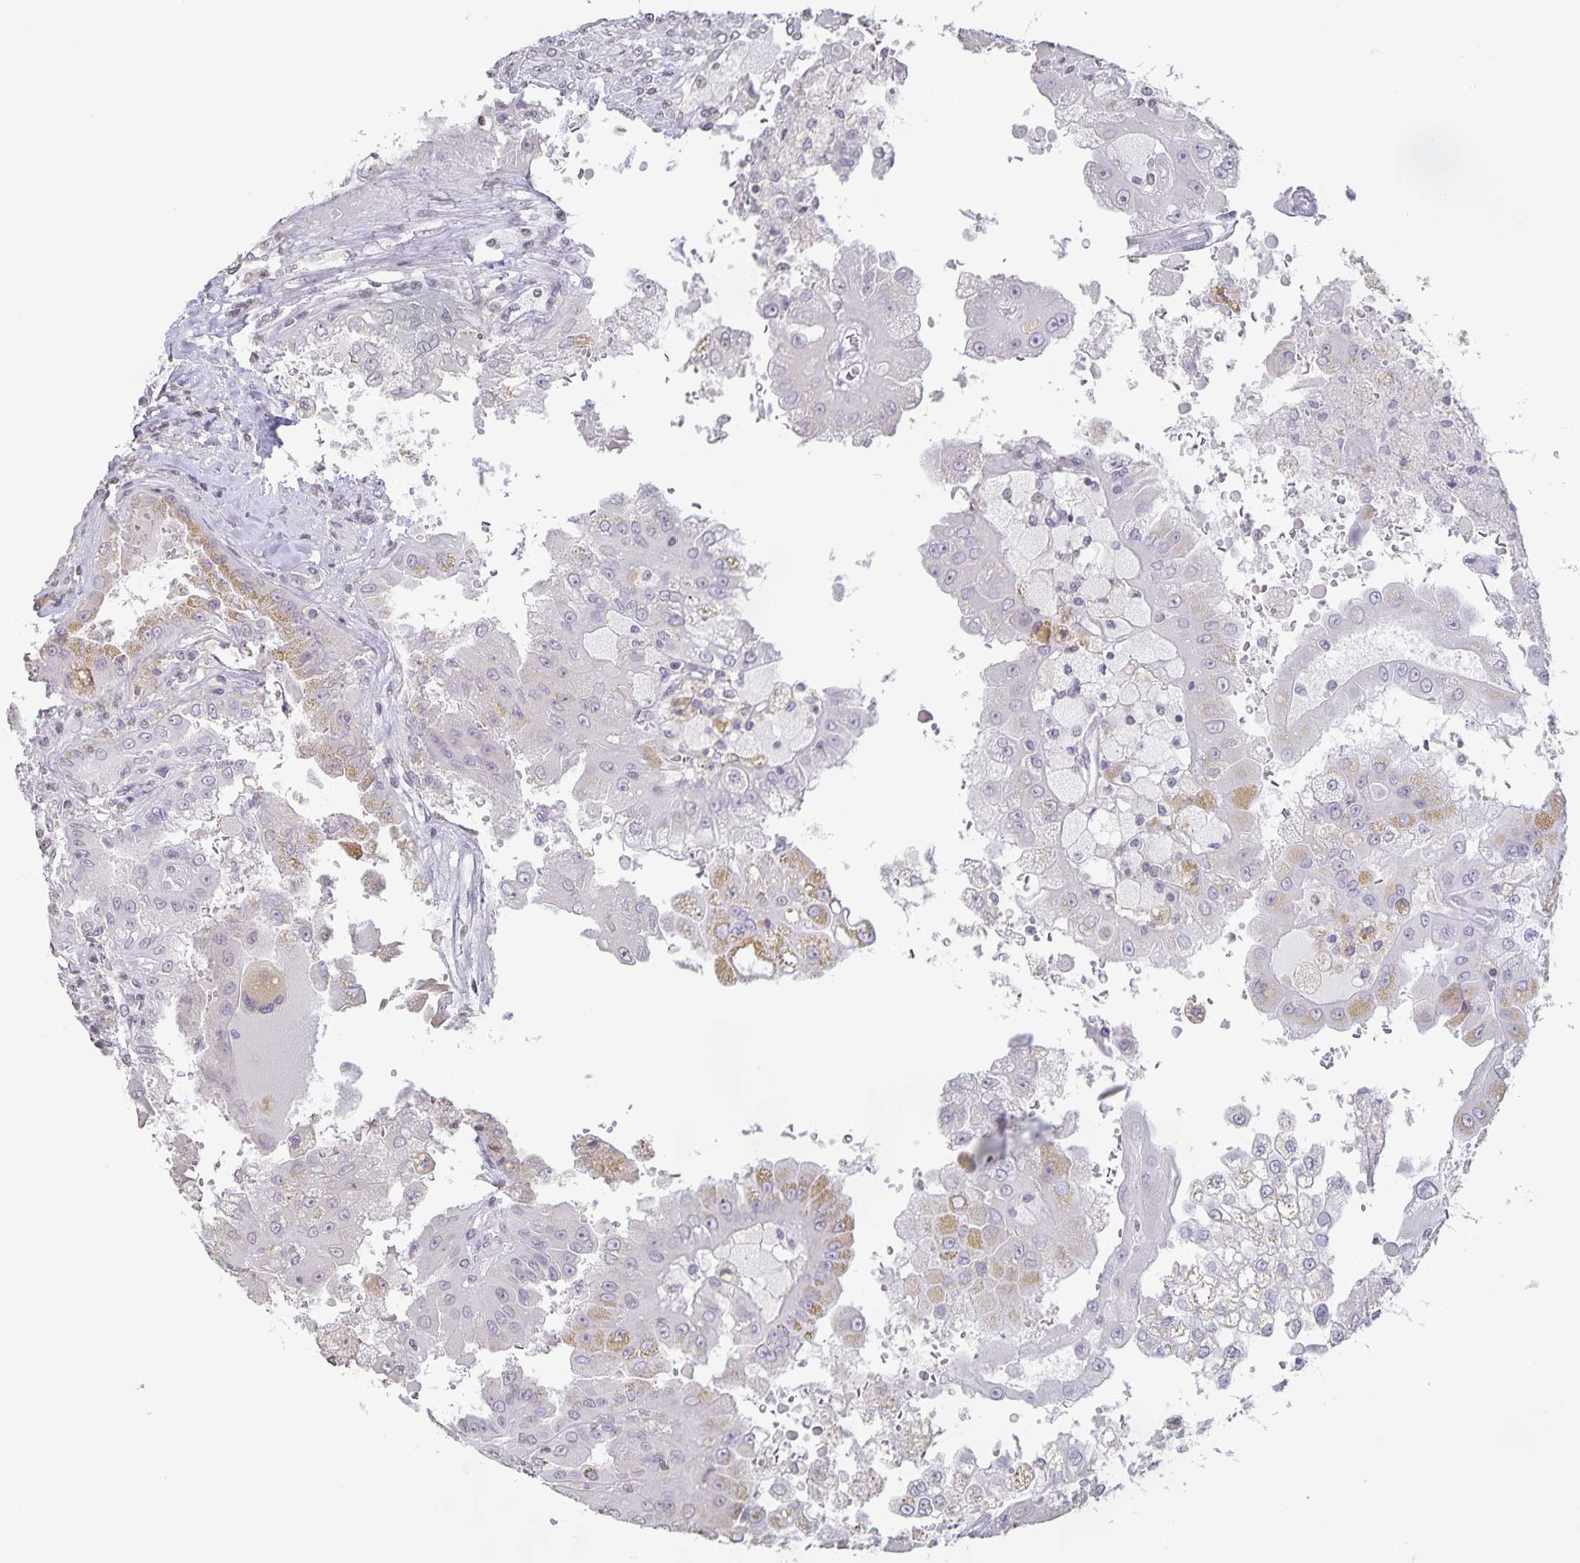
{"staining": {"intensity": "weak", "quantity": "25%-75%", "location": "cytoplasmic/membranous"}, "tissue": "renal cancer", "cell_type": "Tumor cells", "image_type": "cancer", "snomed": [{"axis": "morphology", "description": "Adenocarcinoma, NOS"}, {"axis": "topography", "description": "Kidney"}], "caption": "Immunohistochemistry (IHC) (DAB) staining of human adenocarcinoma (renal) displays weak cytoplasmic/membranous protein positivity in about 25%-75% of tumor cells.", "gene": "AQP4", "patient": {"sex": "male", "age": 58}}